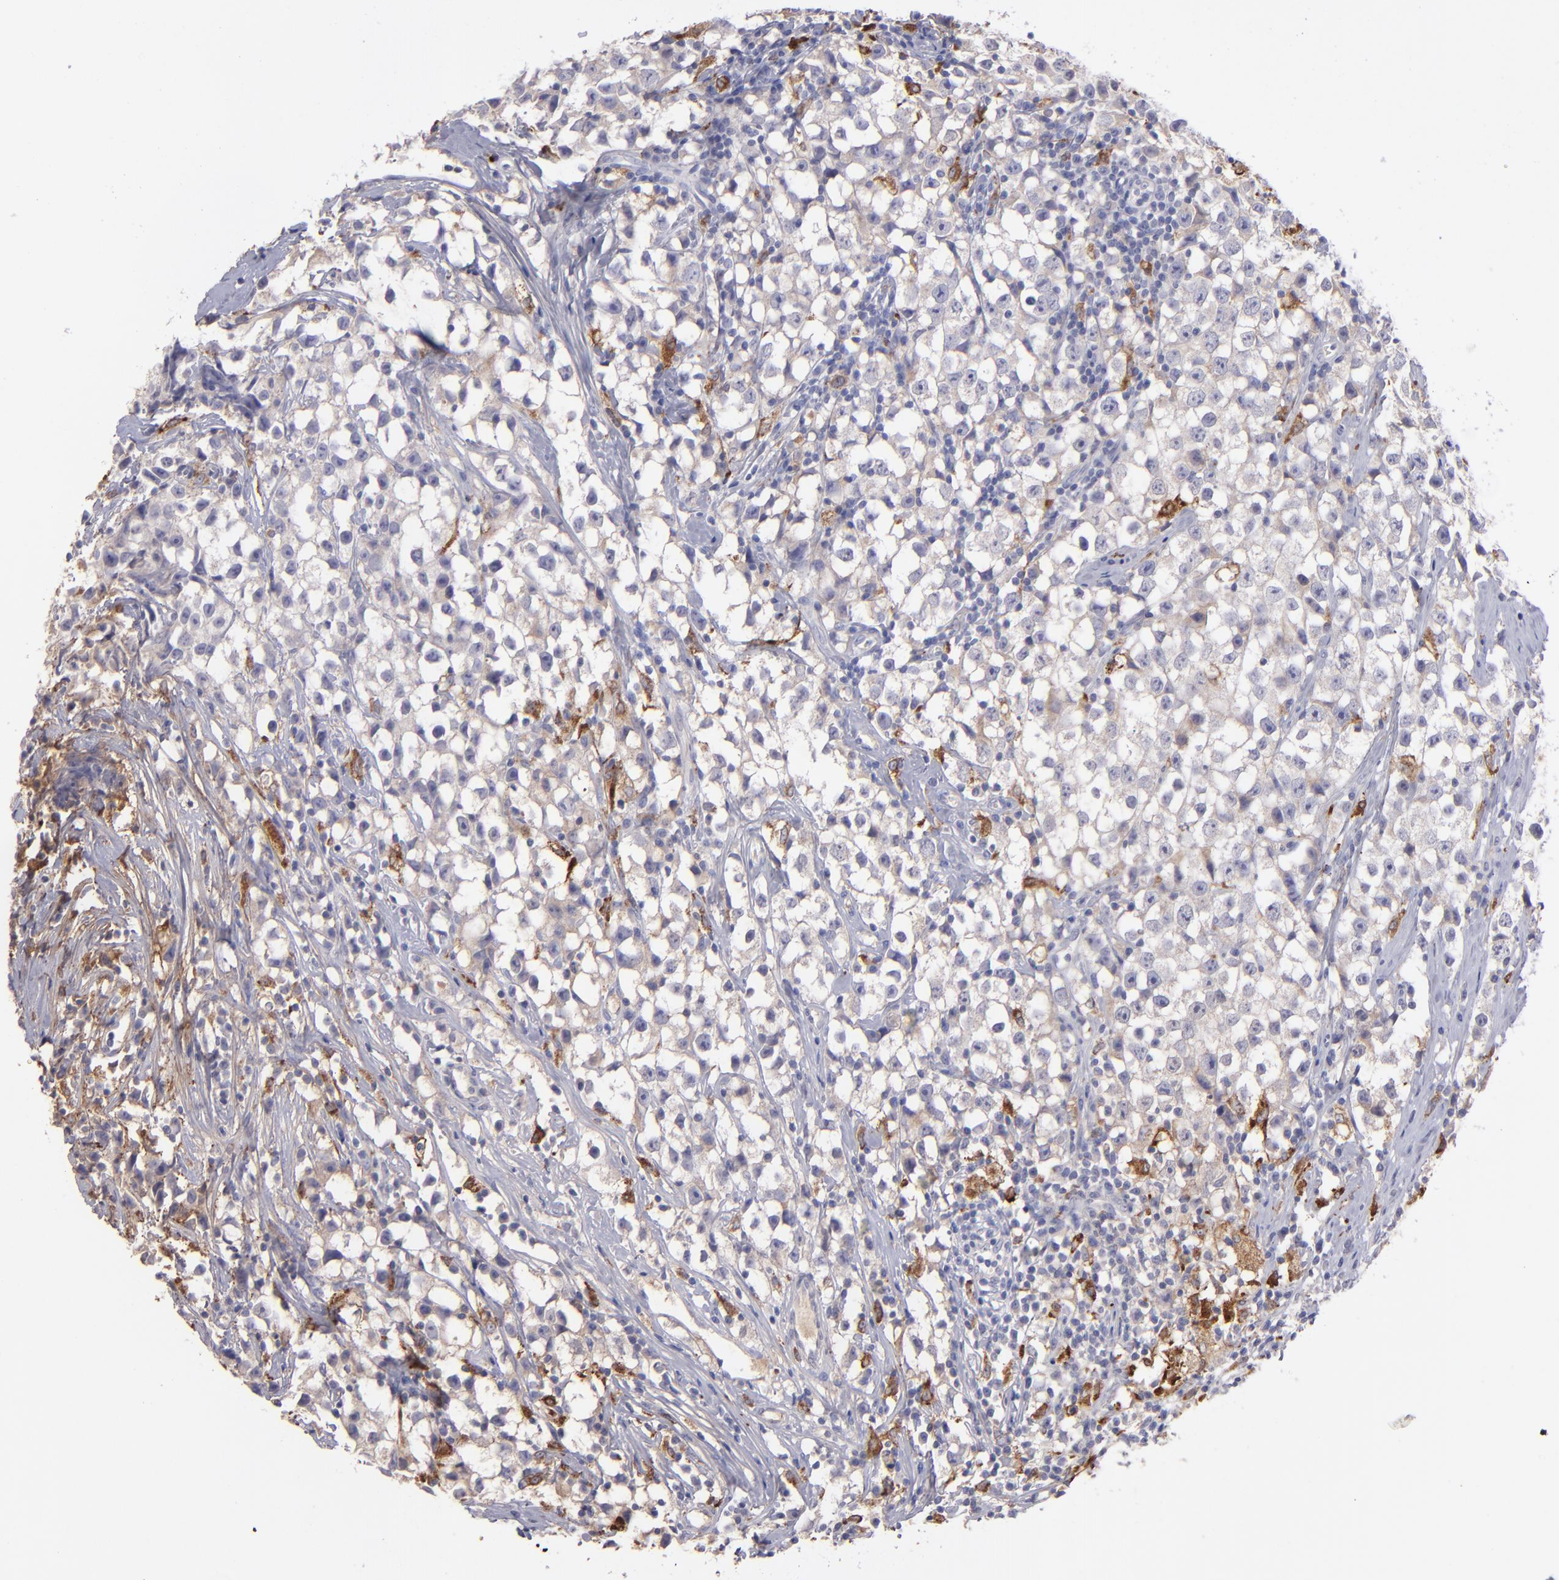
{"staining": {"intensity": "weak", "quantity": "25%-75%", "location": "cytoplasmic/membranous"}, "tissue": "testis cancer", "cell_type": "Tumor cells", "image_type": "cancer", "snomed": [{"axis": "morphology", "description": "Seminoma, NOS"}, {"axis": "topography", "description": "Testis"}], "caption": "Weak cytoplasmic/membranous positivity for a protein is identified in approximately 25%-75% of tumor cells of testis seminoma using immunohistochemistry.", "gene": "C1QA", "patient": {"sex": "male", "age": 35}}